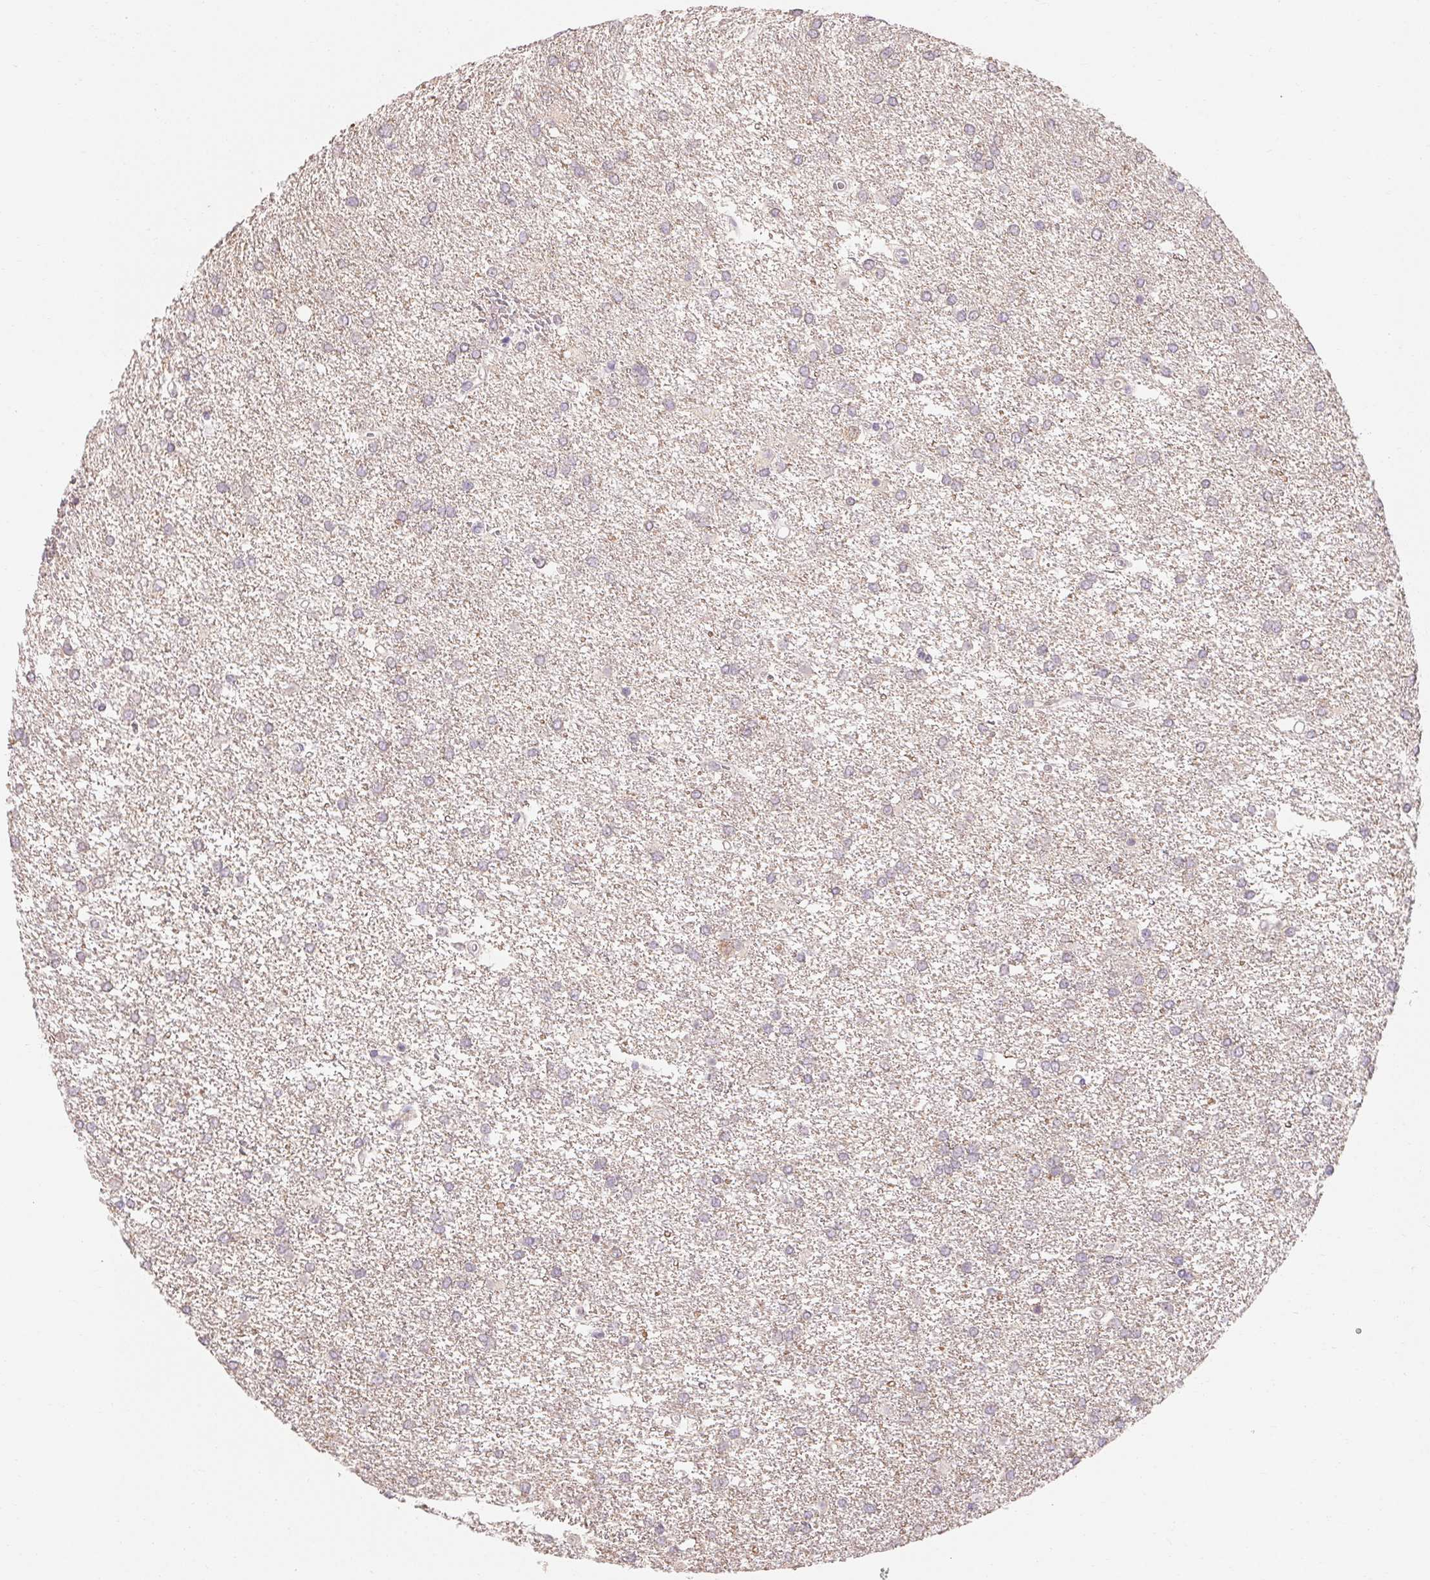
{"staining": {"intensity": "negative", "quantity": "none", "location": "none"}, "tissue": "glioma", "cell_type": "Tumor cells", "image_type": "cancer", "snomed": [{"axis": "morphology", "description": "Glioma, malignant, High grade"}, {"axis": "topography", "description": "Brain"}], "caption": "This photomicrograph is of malignant high-grade glioma stained with IHC to label a protein in brown with the nuclei are counter-stained blue. There is no positivity in tumor cells.", "gene": "MAP7D2", "patient": {"sex": "female", "age": 61}}